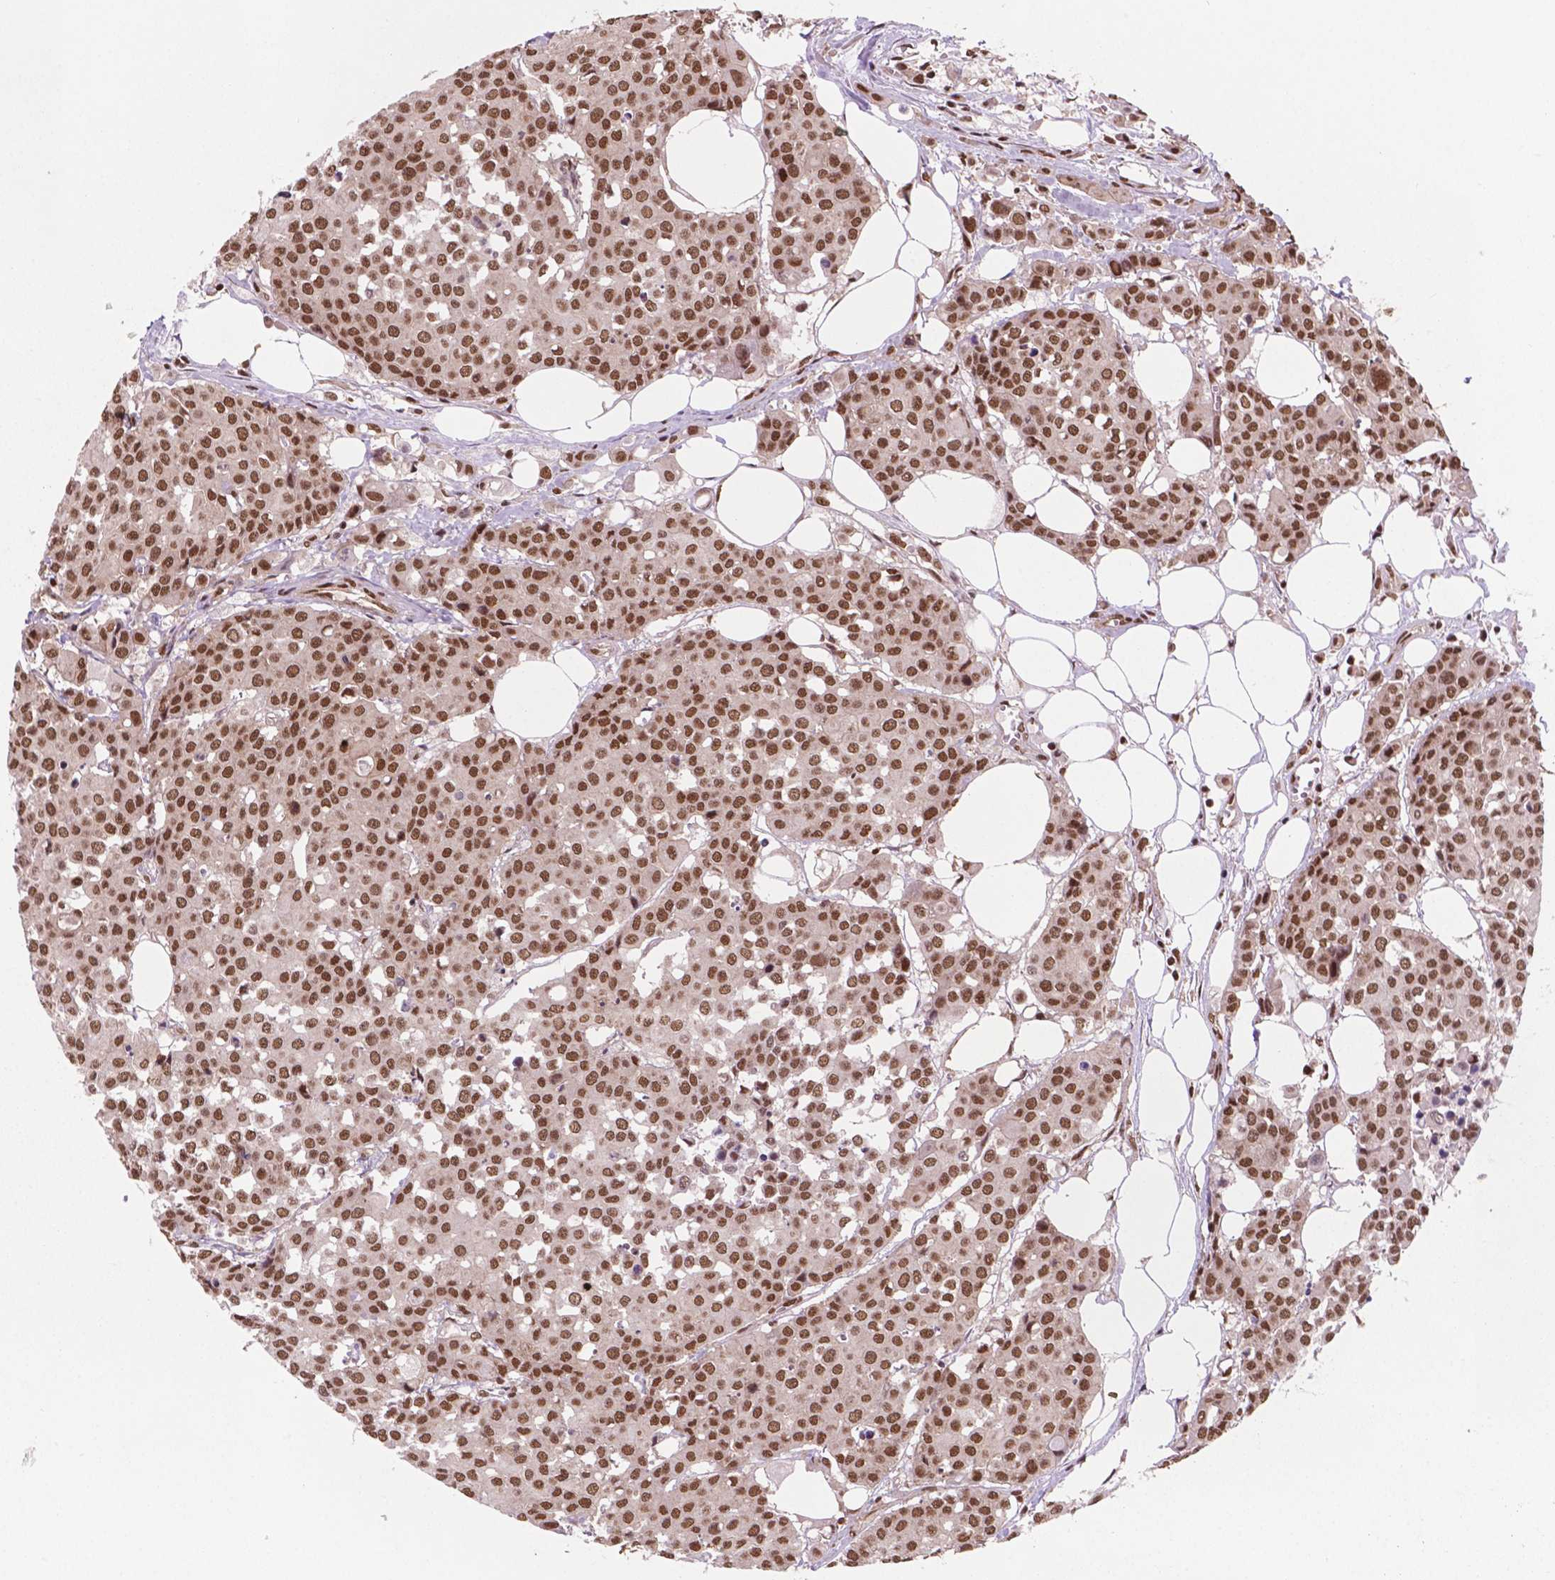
{"staining": {"intensity": "strong", "quantity": ">75%", "location": "nuclear"}, "tissue": "carcinoid", "cell_type": "Tumor cells", "image_type": "cancer", "snomed": [{"axis": "morphology", "description": "Carcinoid, malignant, NOS"}, {"axis": "topography", "description": "Colon"}], "caption": "Immunohistochemical staining of carcinoid demonstrates high levels of strong nuclear expression in approximately >75% of tumor cells. (DAB IHC, brown staining for protein, blue staining for nuclei).", "gene": "SIRT6", "patient": {"sex": "male", "age": 81}}